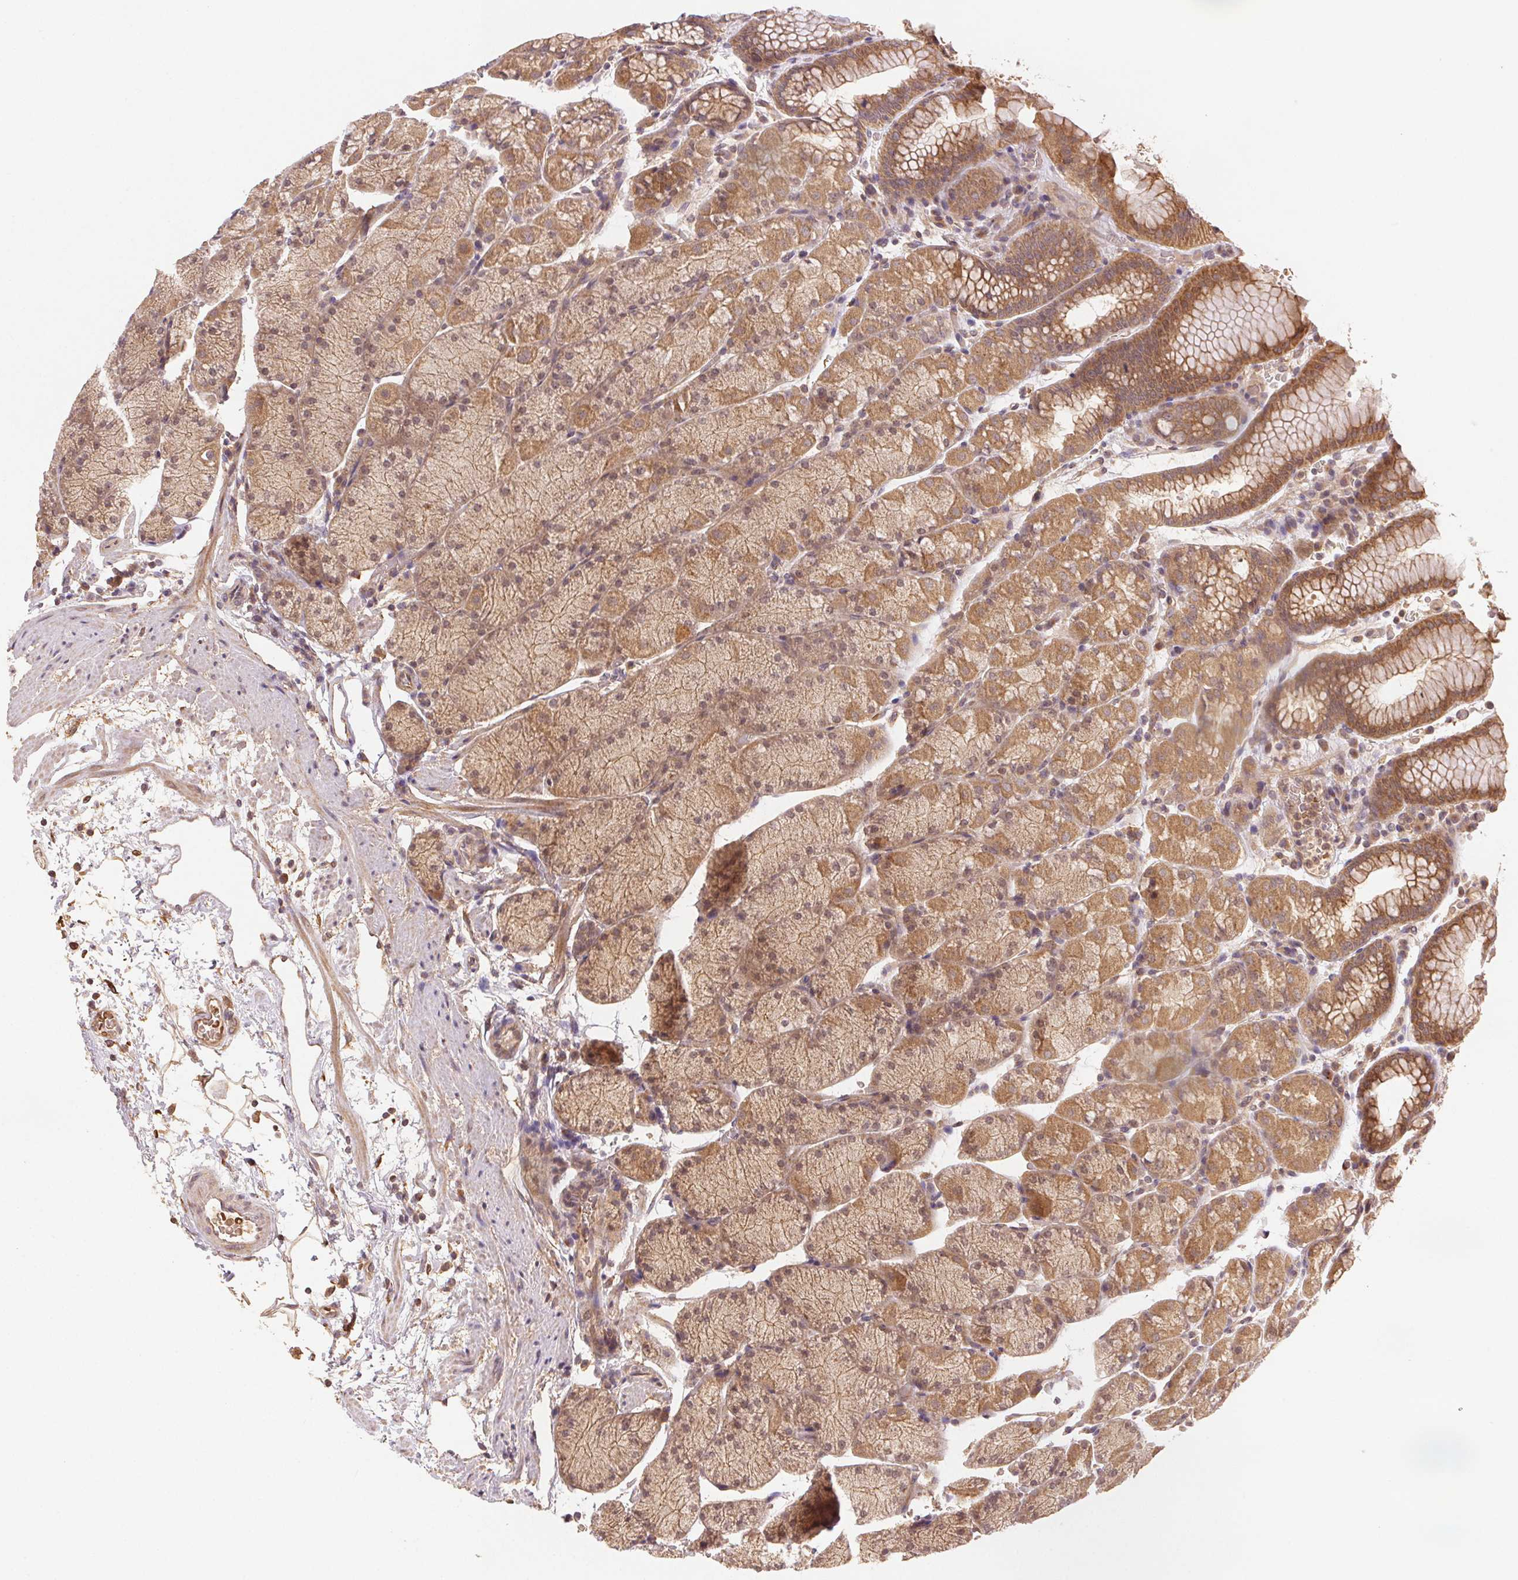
{"staining": {"intensity": "moderate", "quantity": ">75%", "location": "cytoplasmic/membranous"}, "tissue": "stomach", "cell_type": "Glandular cells", "image_type": "normal", "snomed": [{"axis": "morphology", "description": "Normal tissue, NOS"}, {"axis": "topography", "description": "Stomach, upper"}, {"axis": "topography", "description": "Stomach"}], "caption": "The immunohistochemical stain labels moderate cytoplasmic/membranous expression in glandular cells of unremarkable stomach. The protein is shown in brown color, while the nuclei are stained blue.", "gene": "KLHL15", "patient": {"sex": "male", "age": 76}}